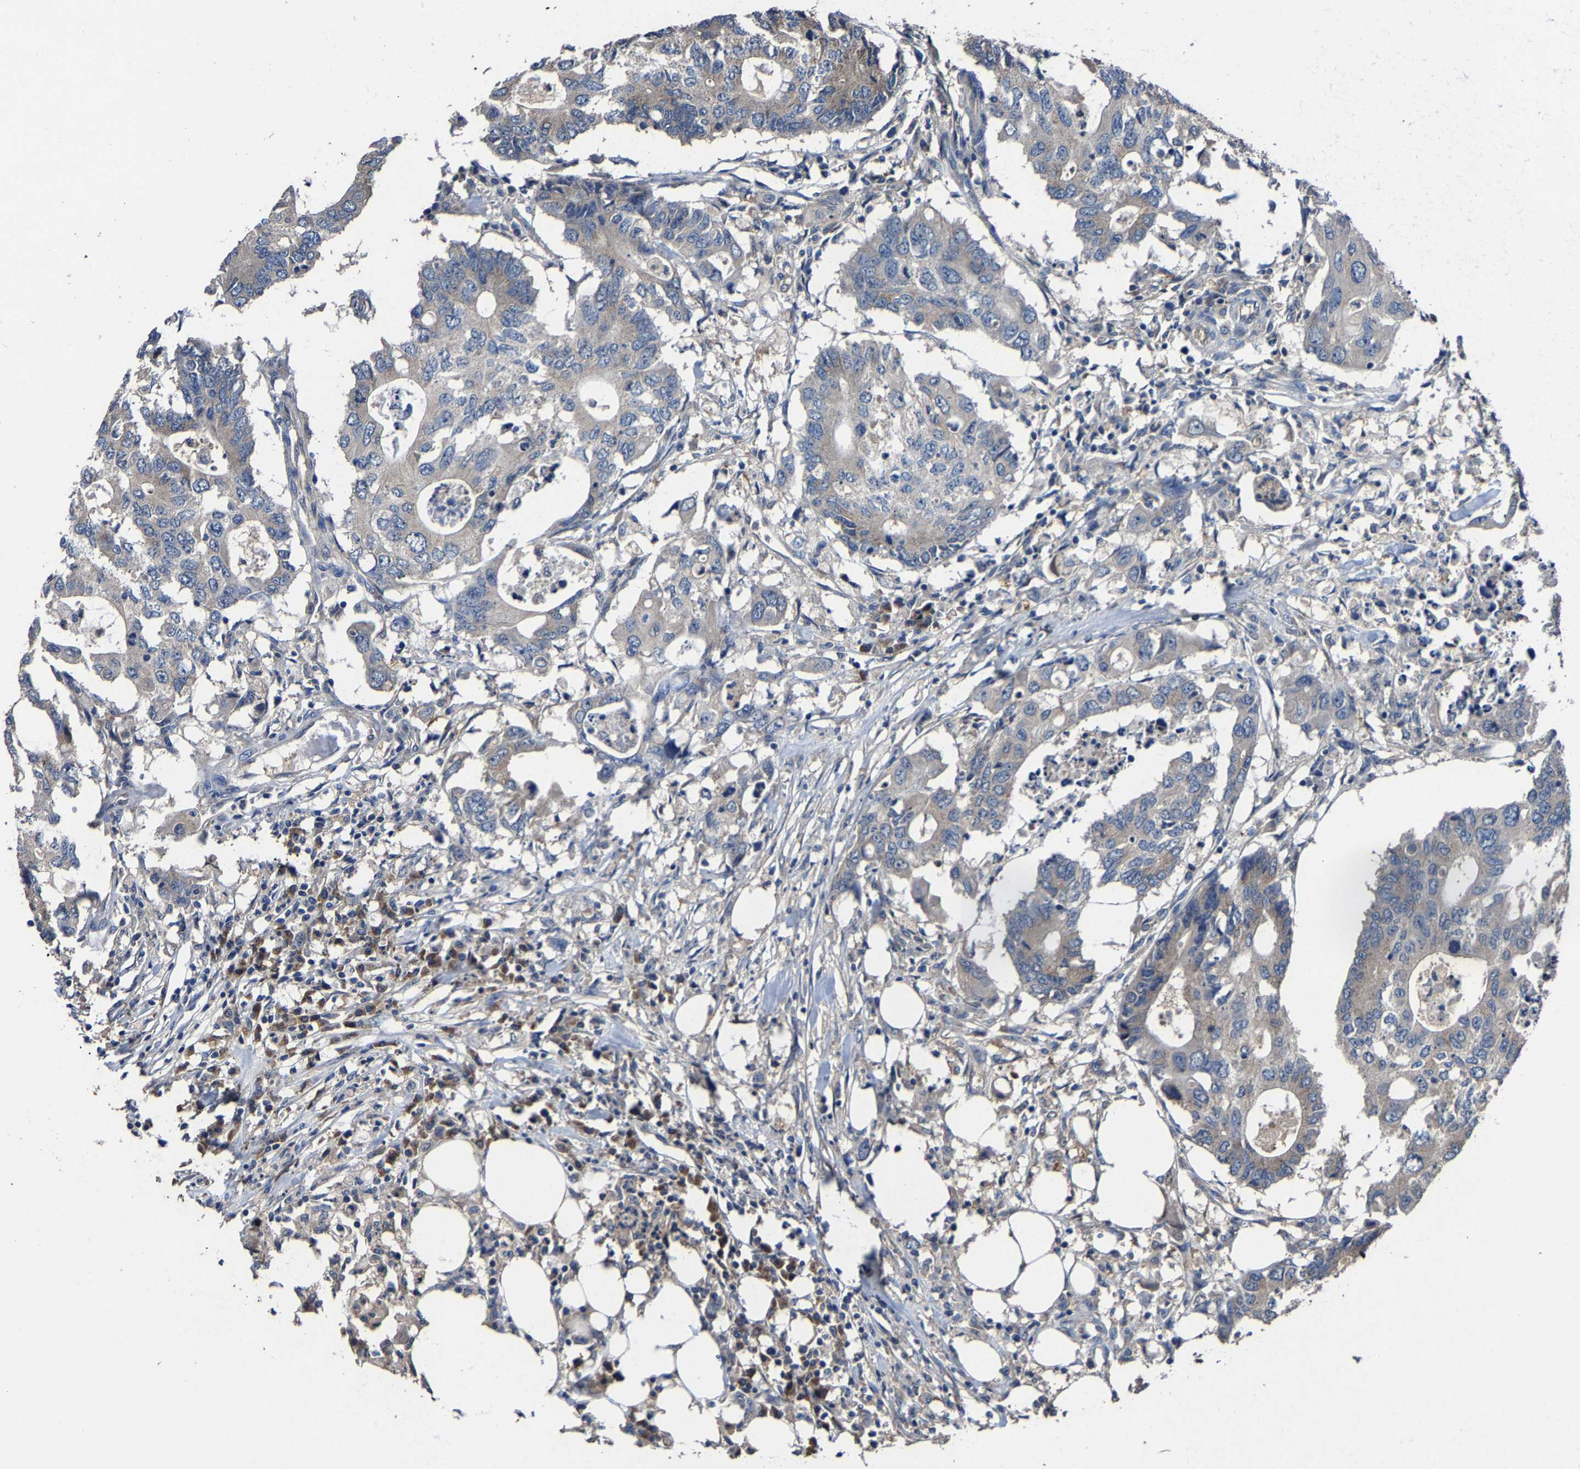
{"staining": {"intensity": "negative", "quantity": "none", "location": "none"}, "tissue": "colorectal cancer", "cell_type": "Tumor cells", "image_type": "cancer", "snomed": [{"axis": "morphology", "description": "Adenocarcinoma, NOS"}, {"axis": "topography", "description": "Colon"}], "caption": "A high-resolution photomicrograph shows immunohistochemistry staining of colorectal adenocarcinoma, which reveals no significant expression in tumor cells.", "gene": "EBAG9", "patient": {"sex": "male", "age": 71}}